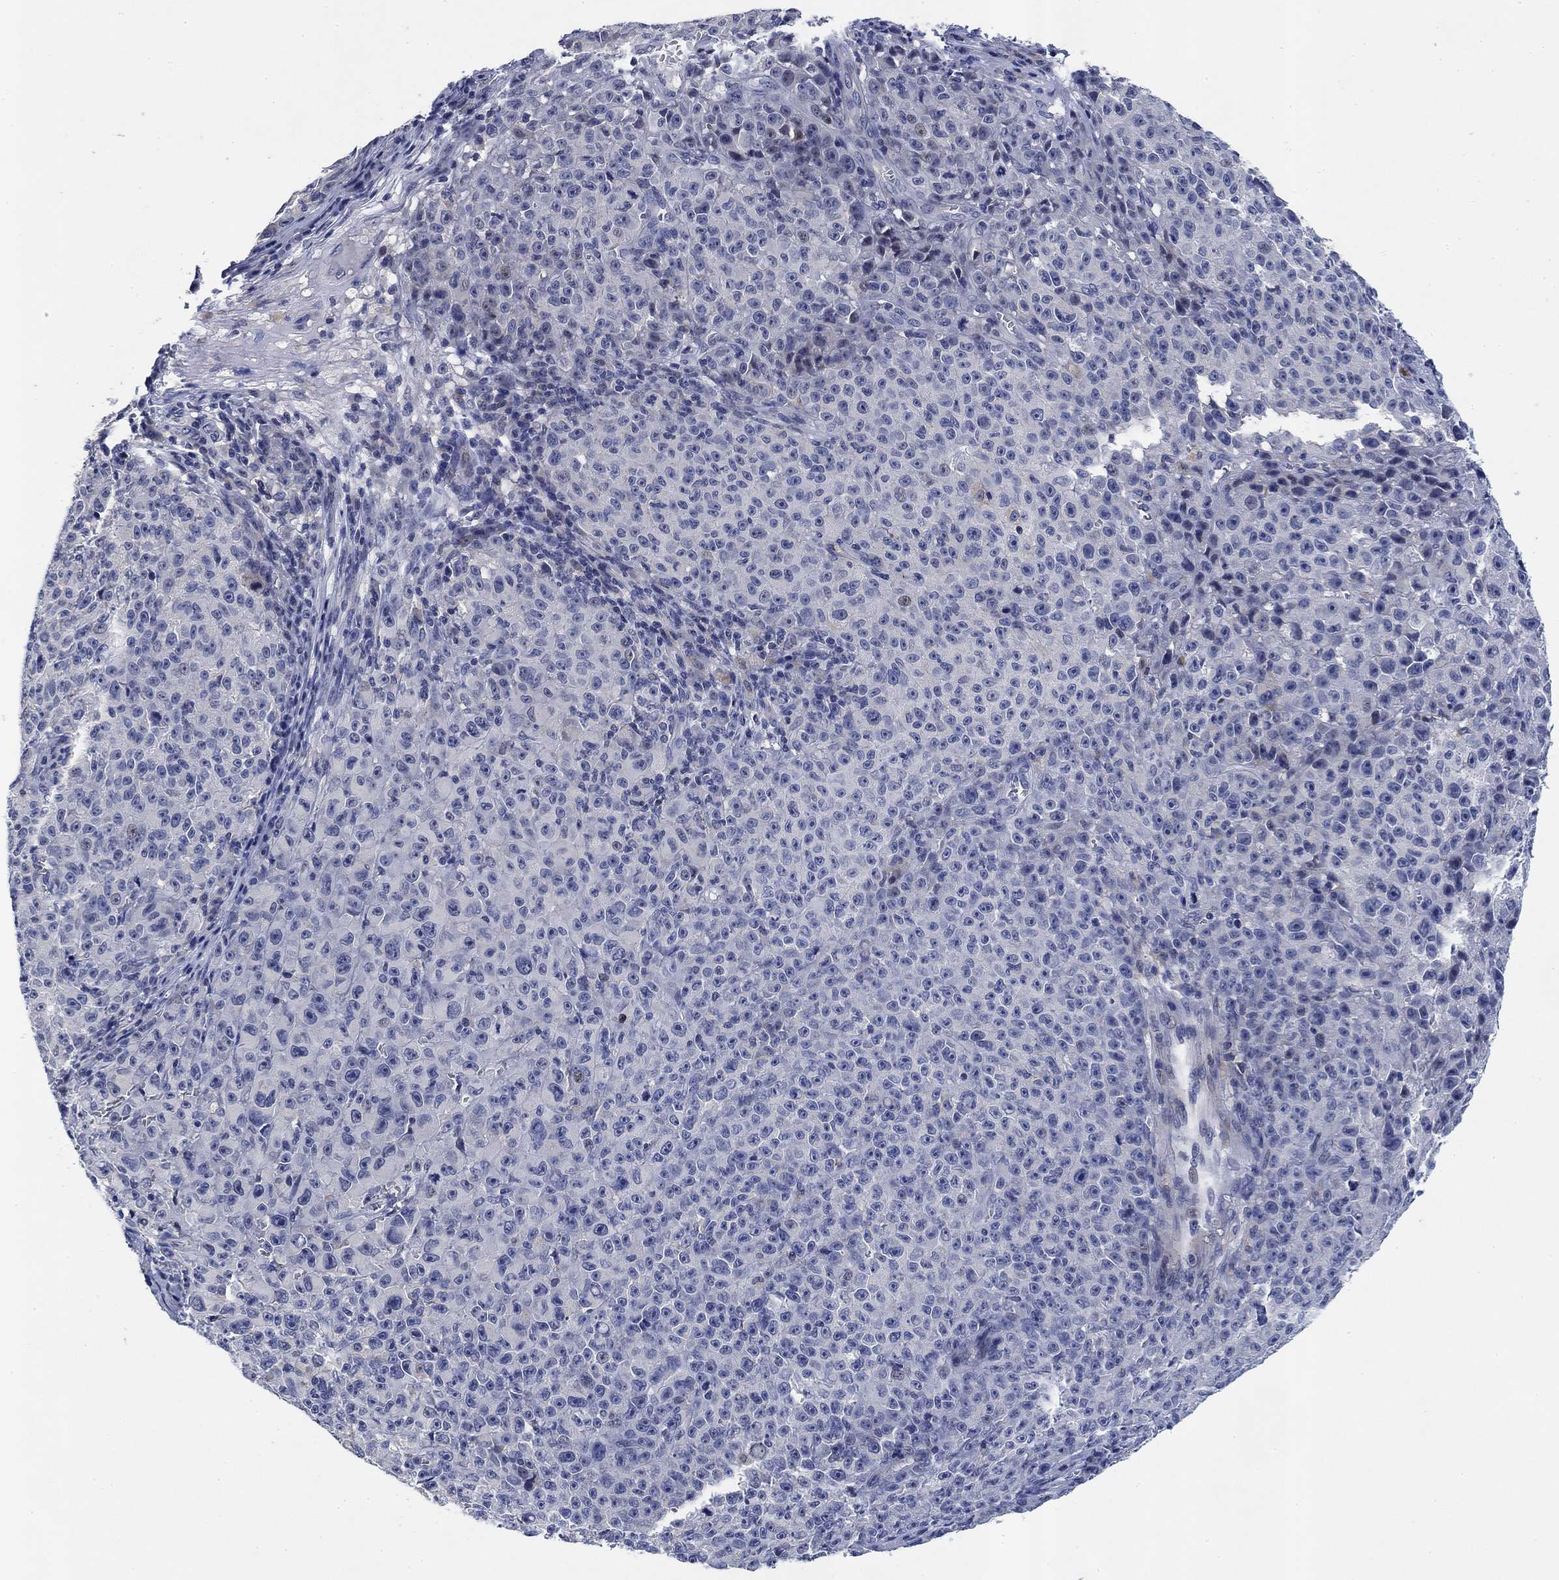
{"staining": {"intensity": "negative", "quantity": "none", "location": "none"}, "tissue": "melanoma", "cell_type": "Tumor cells", "image_type": "cancer", "snomed": [{"axis": "morphology", "description": "Malignant melanoma, NOS"}, {"axis": "topography", "description": "Skin"}], "caption": "High power microscopy histopathology image of an immunohistochemistry micrograph of melanoma, revealing no significant expression in tumor cells. (DAB (3,3'-diaminobenzidine) IHC visualized using brightfield microscopy, high magnification).", "gene": "DAZL", "patient": {"sex": "female", "age": 82}}